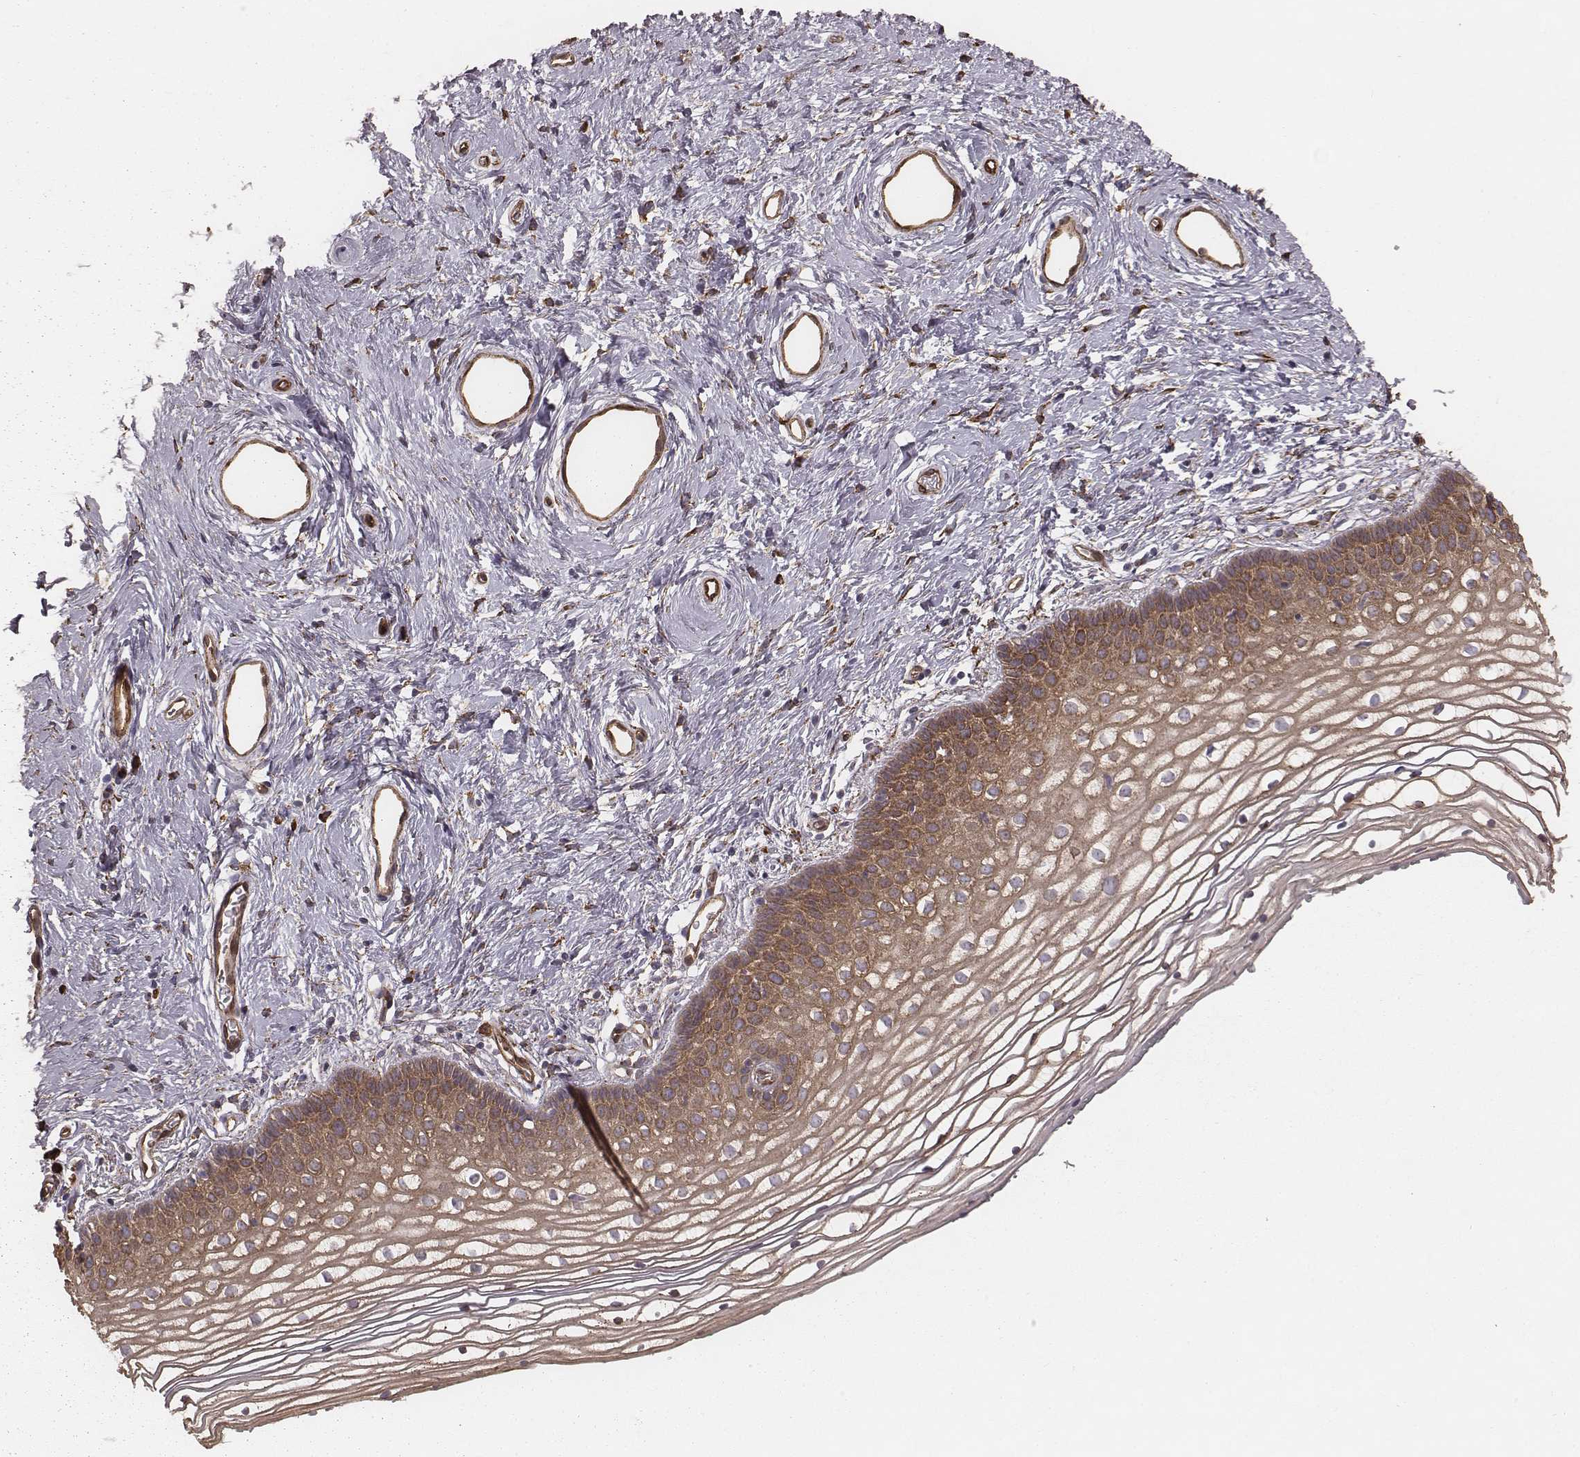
{"staining": {"intensity": "moderate", "quantity": ">75%", "location": "cytoplasmic/membranous"}, "tissue": "vagina", "cell_type": "Squamous epithelial cells", "image_type": "normal", "snomed": [{"axis": "morphology", "description": "Normal tissue, NOS"}, {"axis": "topography", "description": "Vagina"}], "caption": "Protein staining reveals moderate cytoplasmic/membranous positivity in approximately >75% of squamous epithelial cells in unremarkable vagina. The staining was performed using DAB (3,3'-diaminobenzidine) to visualize the protein expression in brown, while the nuclei were stained in blue with hematoxylin (Magnification: 20x).", "gene": "PALMD", "patient": {"sex": "female", "age": 36}}